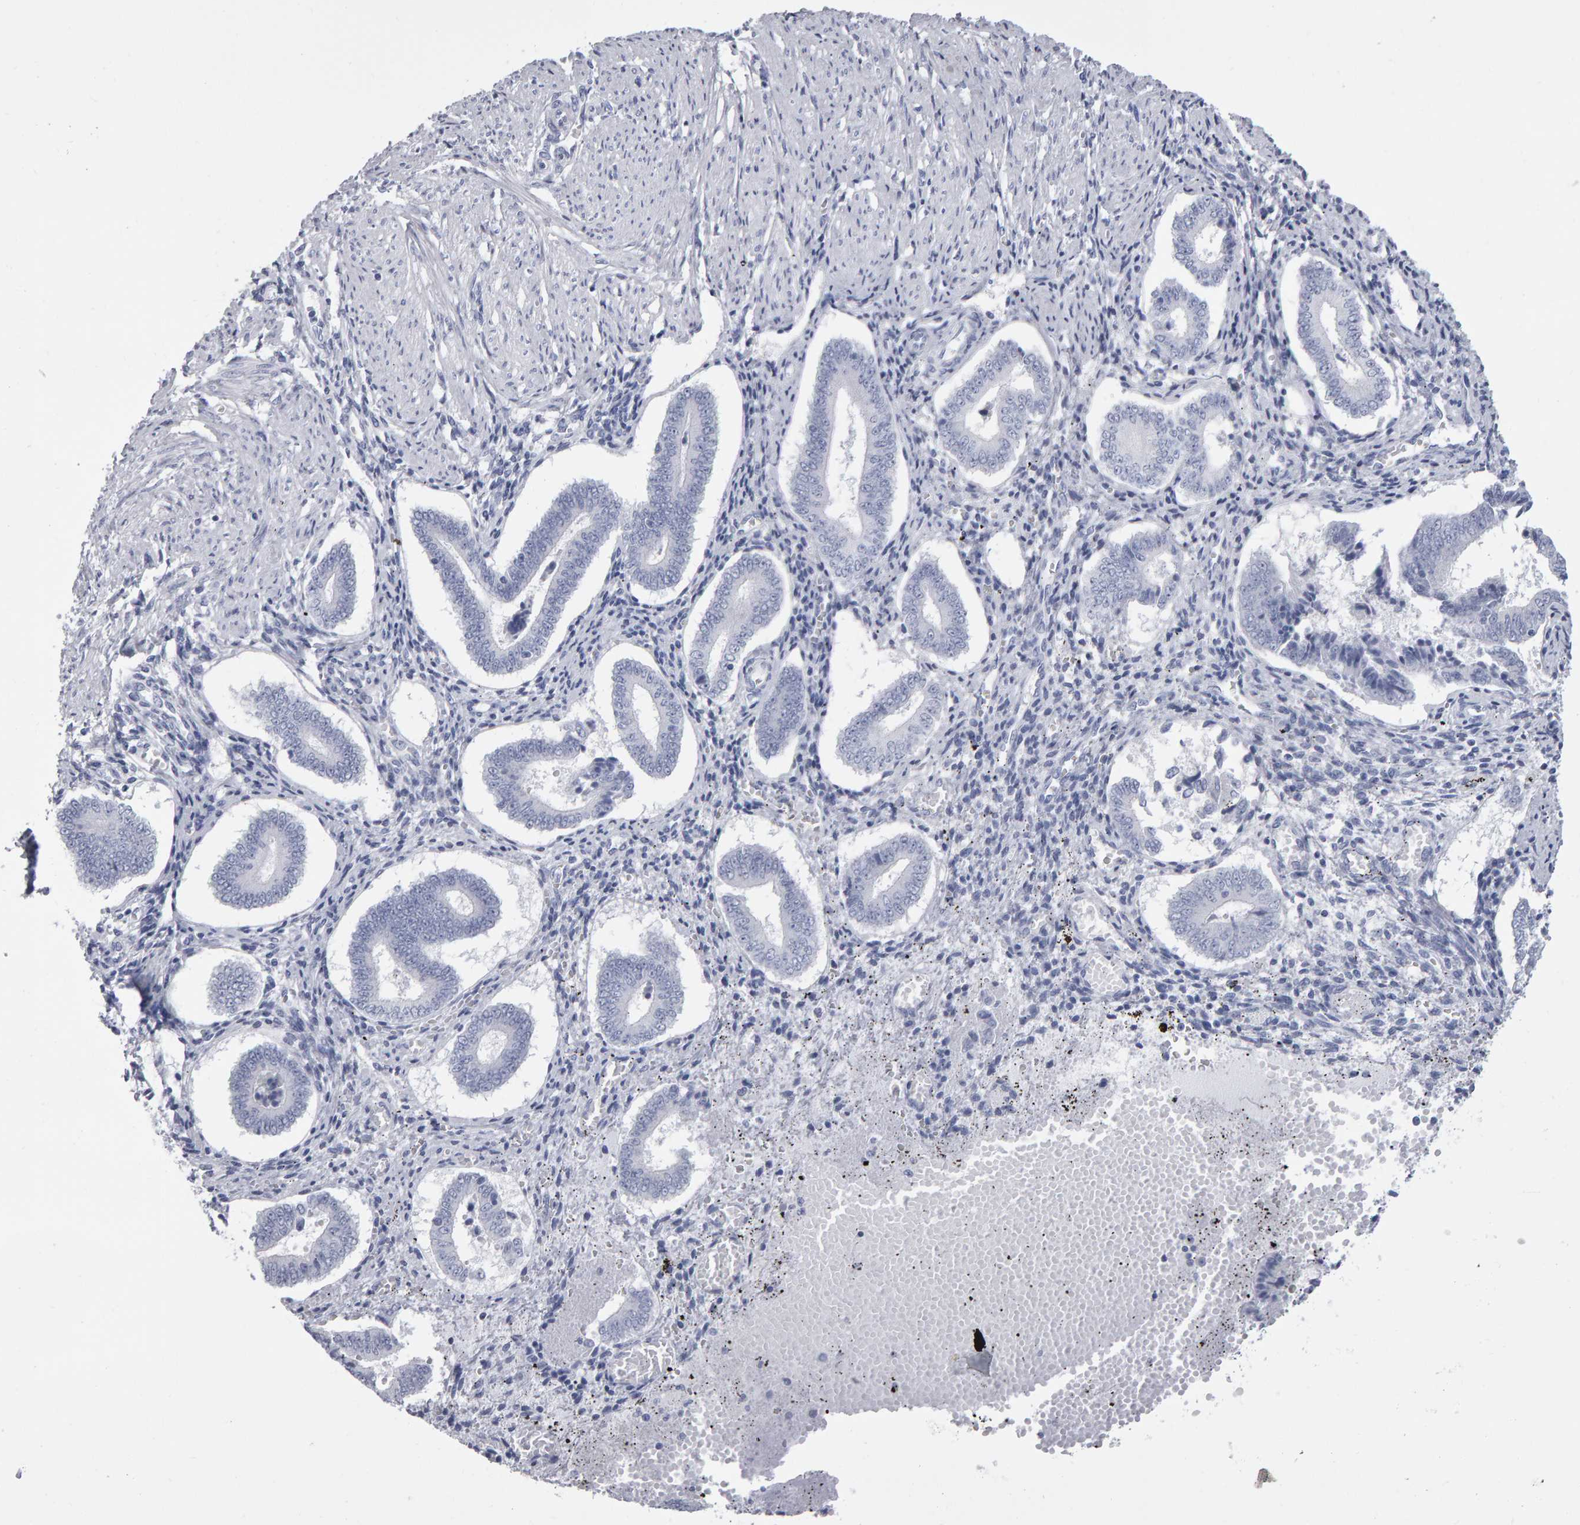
{"staining": {"intensity": "negative", "quantity": "none", "location": "none"}, "tissue": "endometrium", "cell_type": "Cells in endometrial stroma", "image_type": "normal", "snomed": [{"axis": "morphology", "description": "Normal tissue, NOS"}, {"axis": "topography", "description": "Endometrium"}], "caption": "A photomicrograph of endometrium stained for a protein displays no brown staining in cells in endometrial stroma. (DAB immunohistochemistry with hematoxylin counter stain).", "gene": "NCDN", "patient": {"sex": "female", "age": 42}}